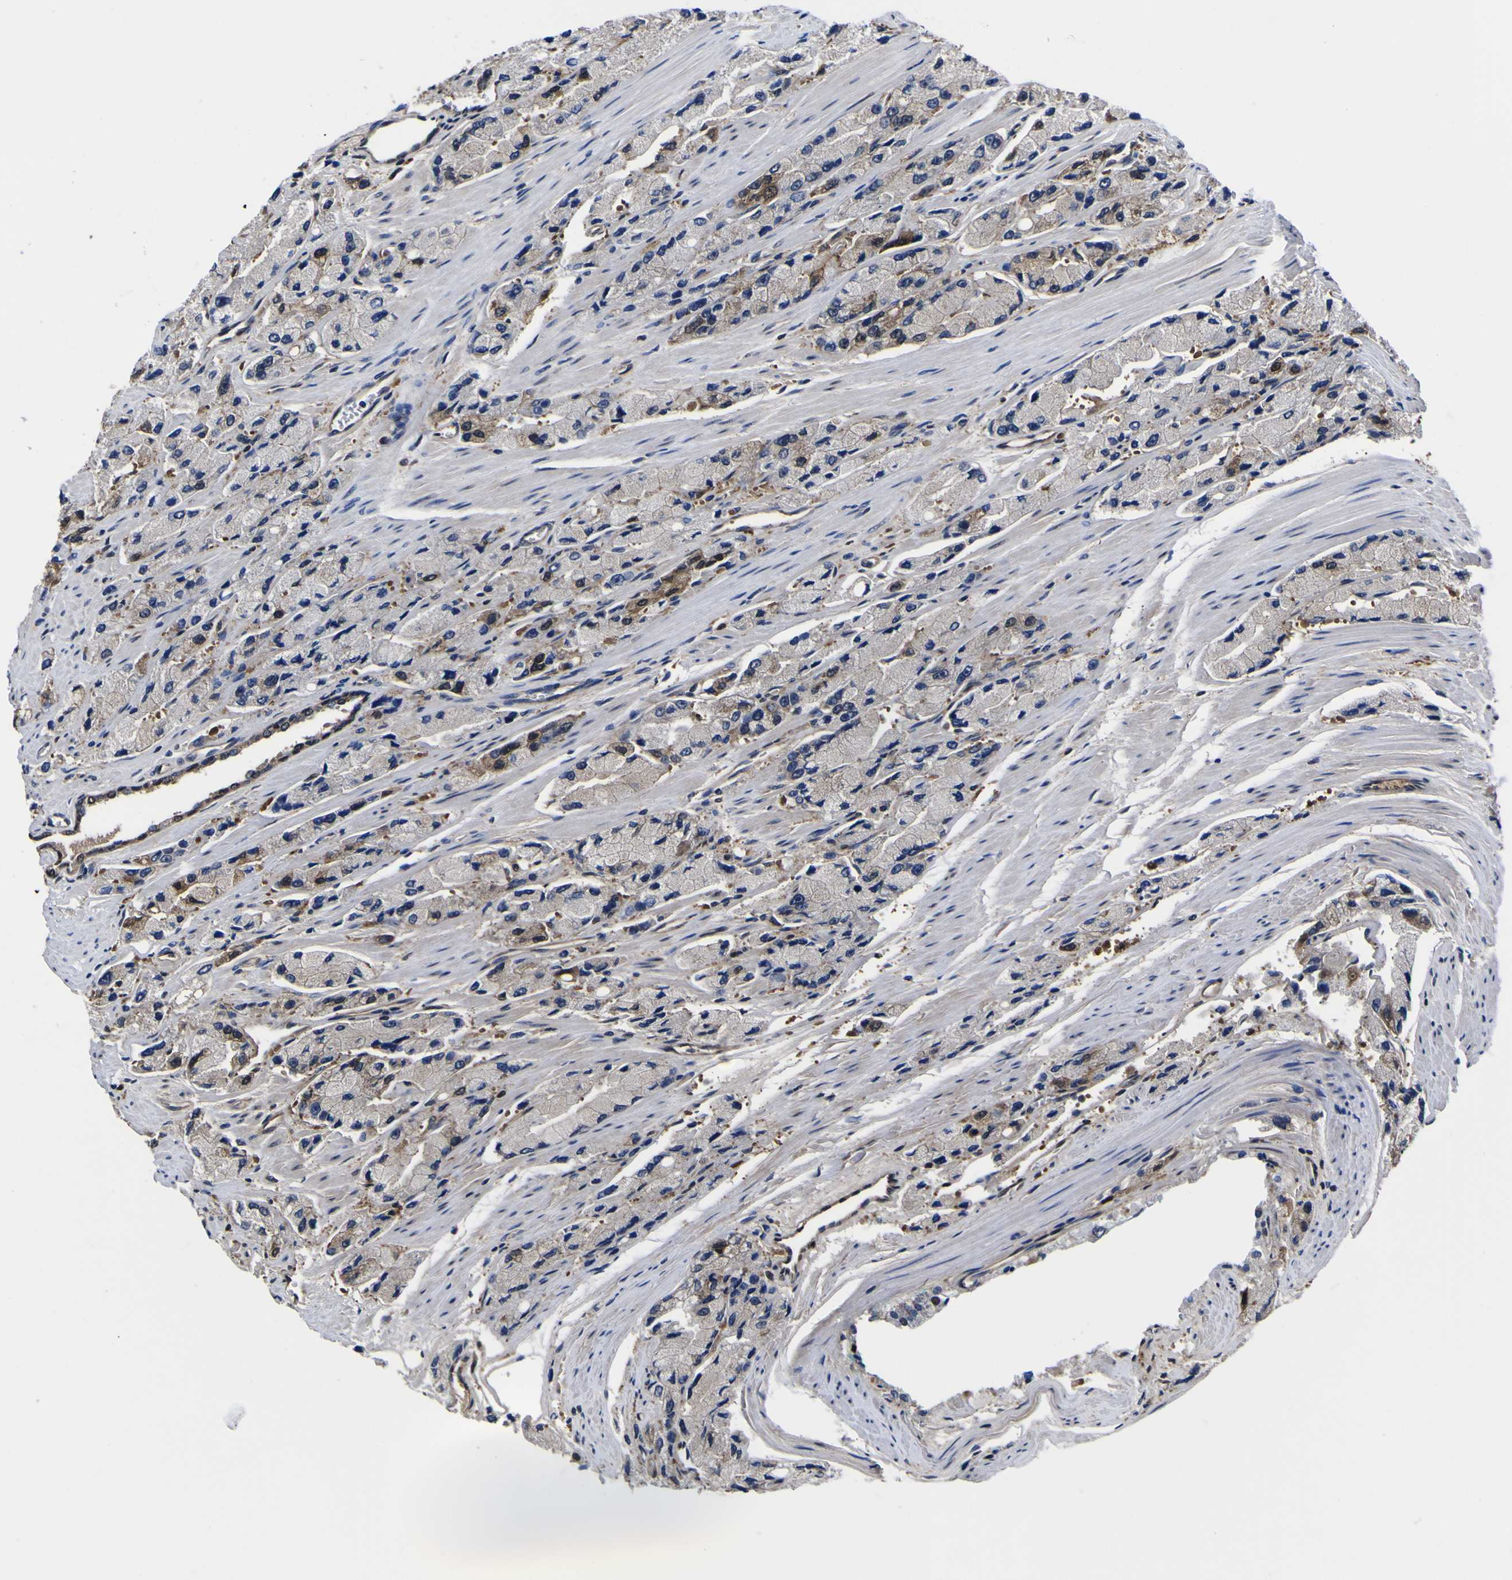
{"staining": {"intensity": "moderate", "quantity": "25%-75%", "location": "cytoplasmic/membranous"}, "tissue": "prostate cancer", "cell_type": "Tumor cells", "image_type": "cancer", "snomed": [{"axis": "morphology", "description": "Adenocarcinoma, High grade"}, {"axis": "topography", "description": "Prostate"}], "caption": "A histopathology image of prostate adenocarcinoma (high-grade) stained for a protein displays moderate cytoplasmic/membranous brown staining in tumor cells.", "gene": "FAM110B", "patient": {"sex": "male", "age": 58}}